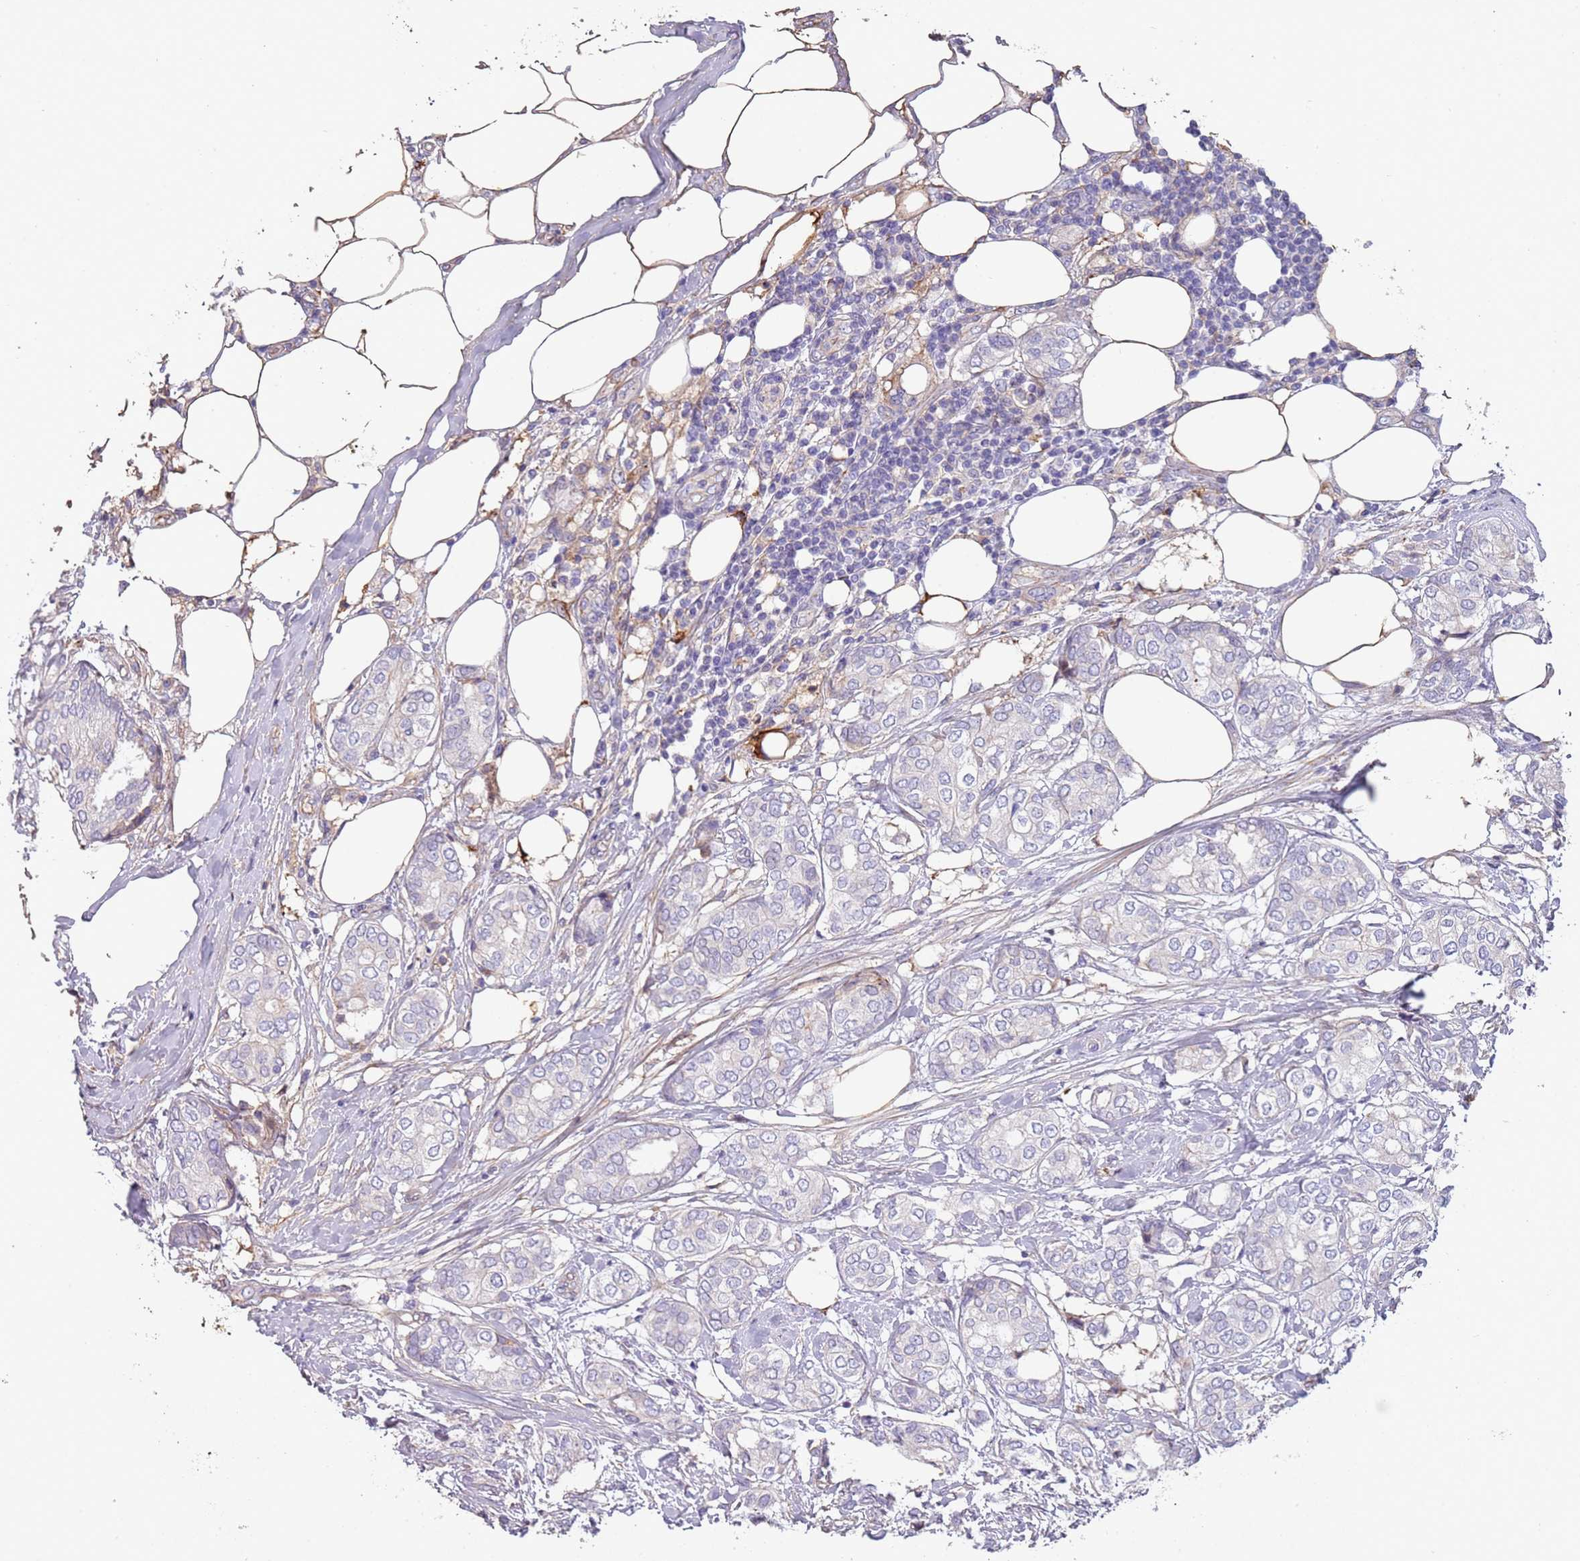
{"staining": {"intensity": "negative", "quantity": "none", "location": "none"}, "tissue": "breast cancer", "cell_type": "Tumor cells", "image_type": "cancer", "snomed": [{"axis": "morphology", "description": "Duct carcinoma"}, {"axis": "topography", "description": "Breast"}], "caption": "IHC histopathology image of breast cancer stained for a protein (brown), which demonstrates no expression in tumor cells.", "gene": "NBPF3", "patient": {"sex": "female", "age": 73}}